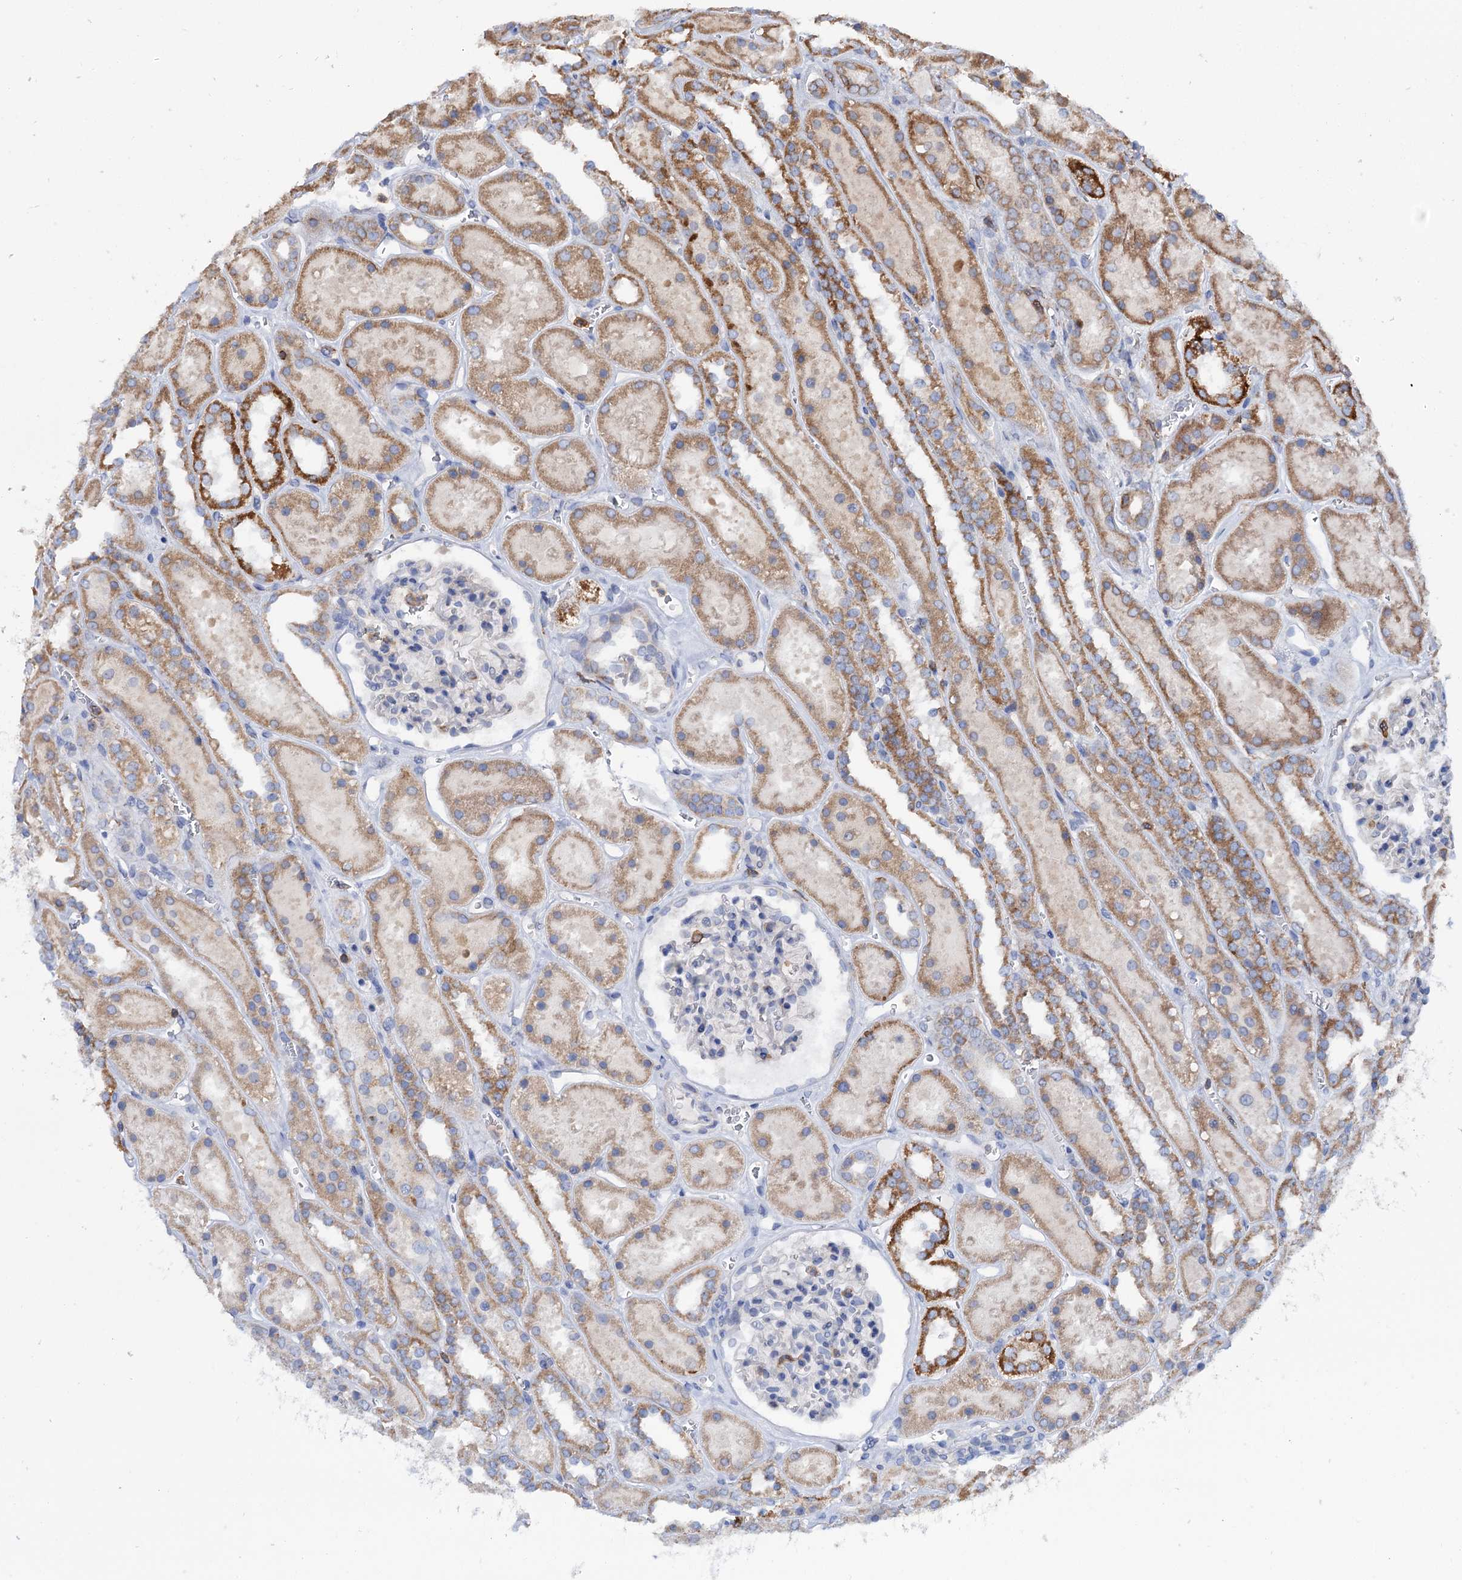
{"staining": {"intensity": "negative", "quantity": "none", "location": "none"}, "tissue": "kidney", "cell_type": "Cells in glomeruli", "image_type": "normal", "snomed": [{"axis": "morphology", "description": "Normal tissue, NOS"}, {"axis": "topography", "description": "Kidney"}], "caption": "Immunohistochemistry of benign human kidney demonstrates no staining in cells in glomeruli. The staining was performed using DAB to visualize the protein expression in brown, while the nuclei were stained in blue with hematoxylin (Magnification: 20x).", "gene": "UBASH3B", "patient": {"sex": "female", "age": 41}}